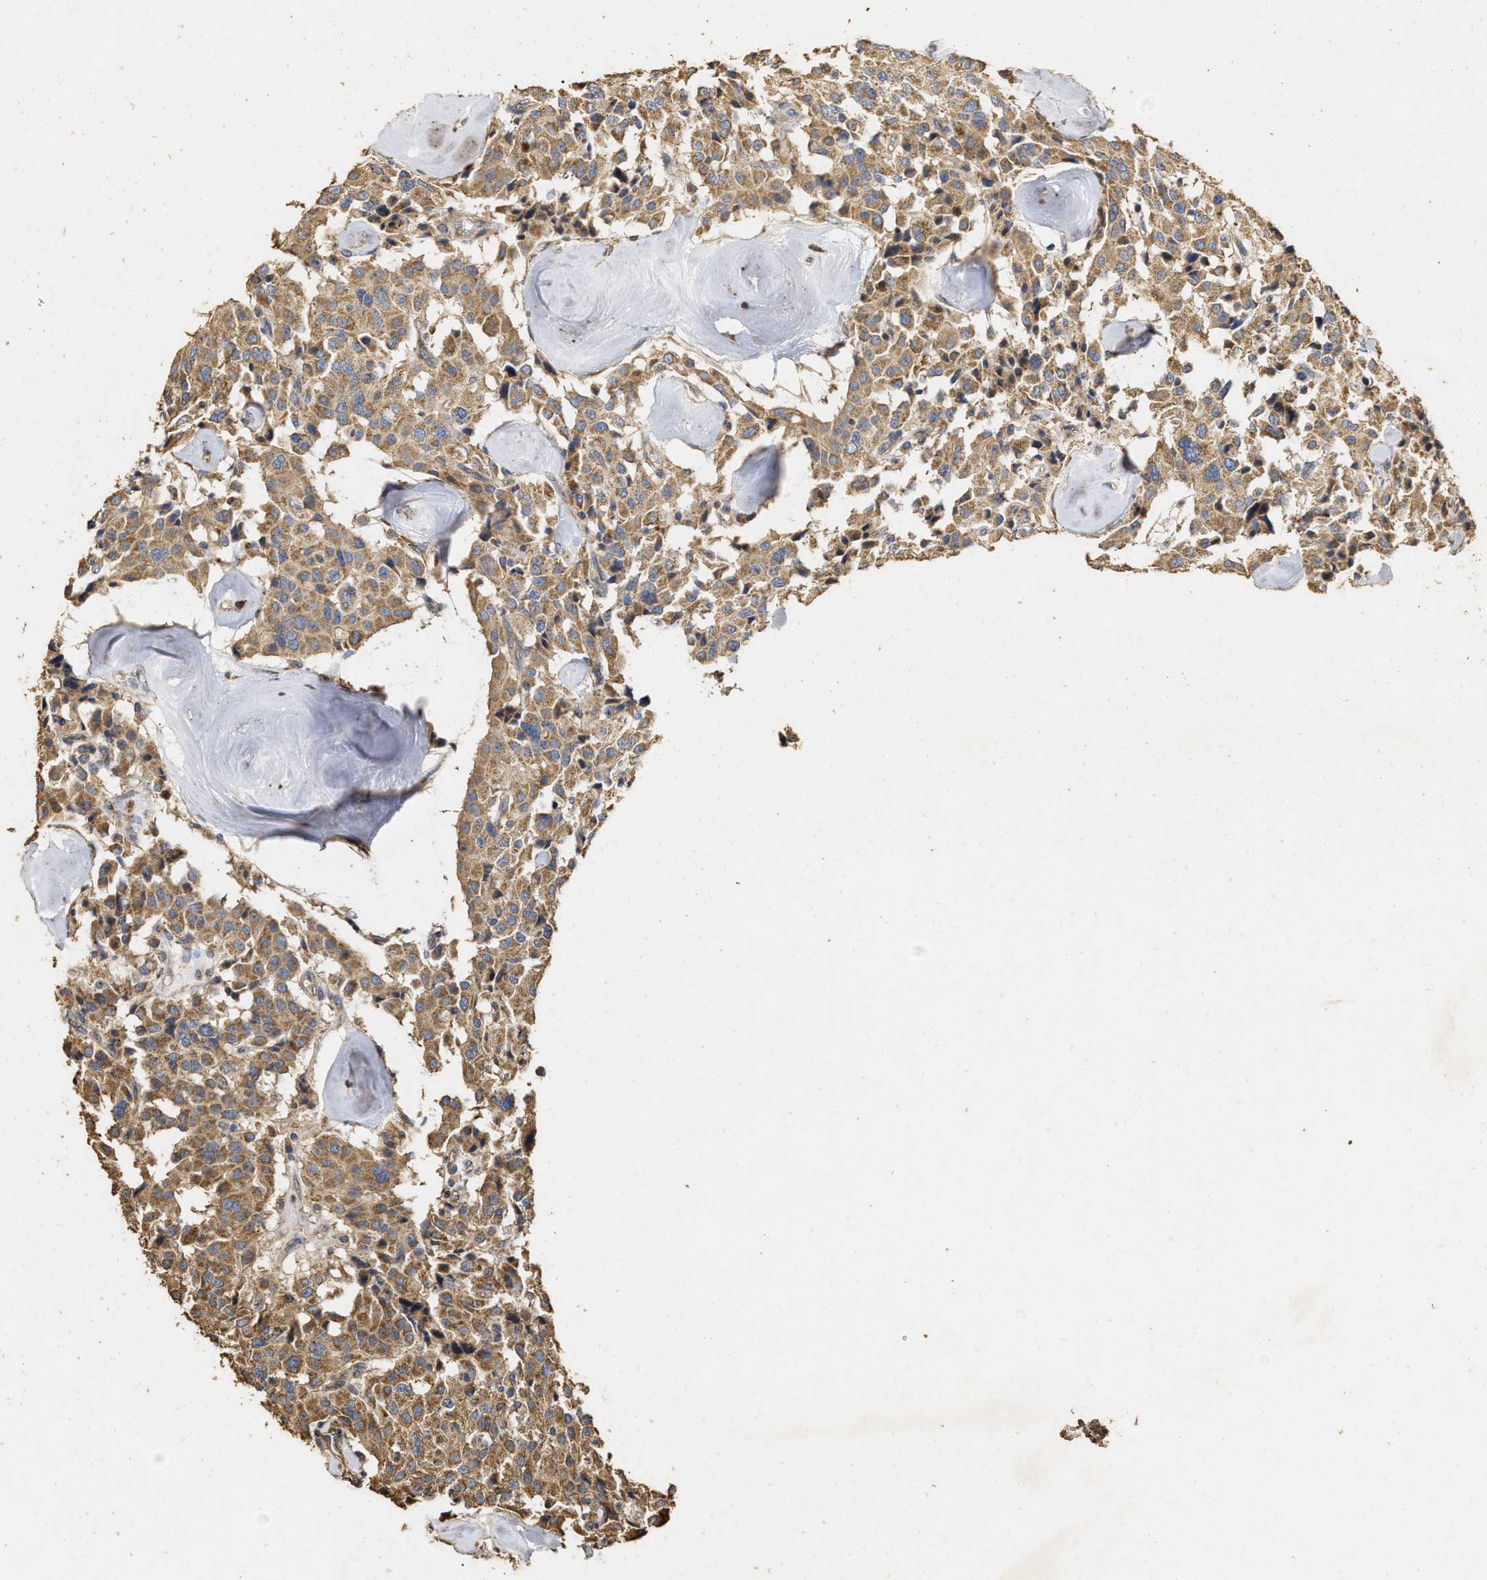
{"staining": {"intensity": "moderate", "quantity": ">75%", "location": "cytoplasmic/membranous"}, "tissue": "carcinoid", "cell_type": "Tumor cells", "image_type": "cancer", "snomed": [{"axis": "morphology", "description": "Carcinoid, malignant, NOS"}, {"axis": "topography", "description": "Lung"}], "caption": "Protein expression analysis of human carcinoid (malignant) reveals moderate cytoplasmic/membranous staining in about >75% of tumor cells. Using DAB (3,3'-diaminobenzidine) (brown) and hematoxylin (blue) stains, captured at high magnification using brightfield microscopy.", "gene": "NAV1", "patient": {"sex": "male", "age": 30}}